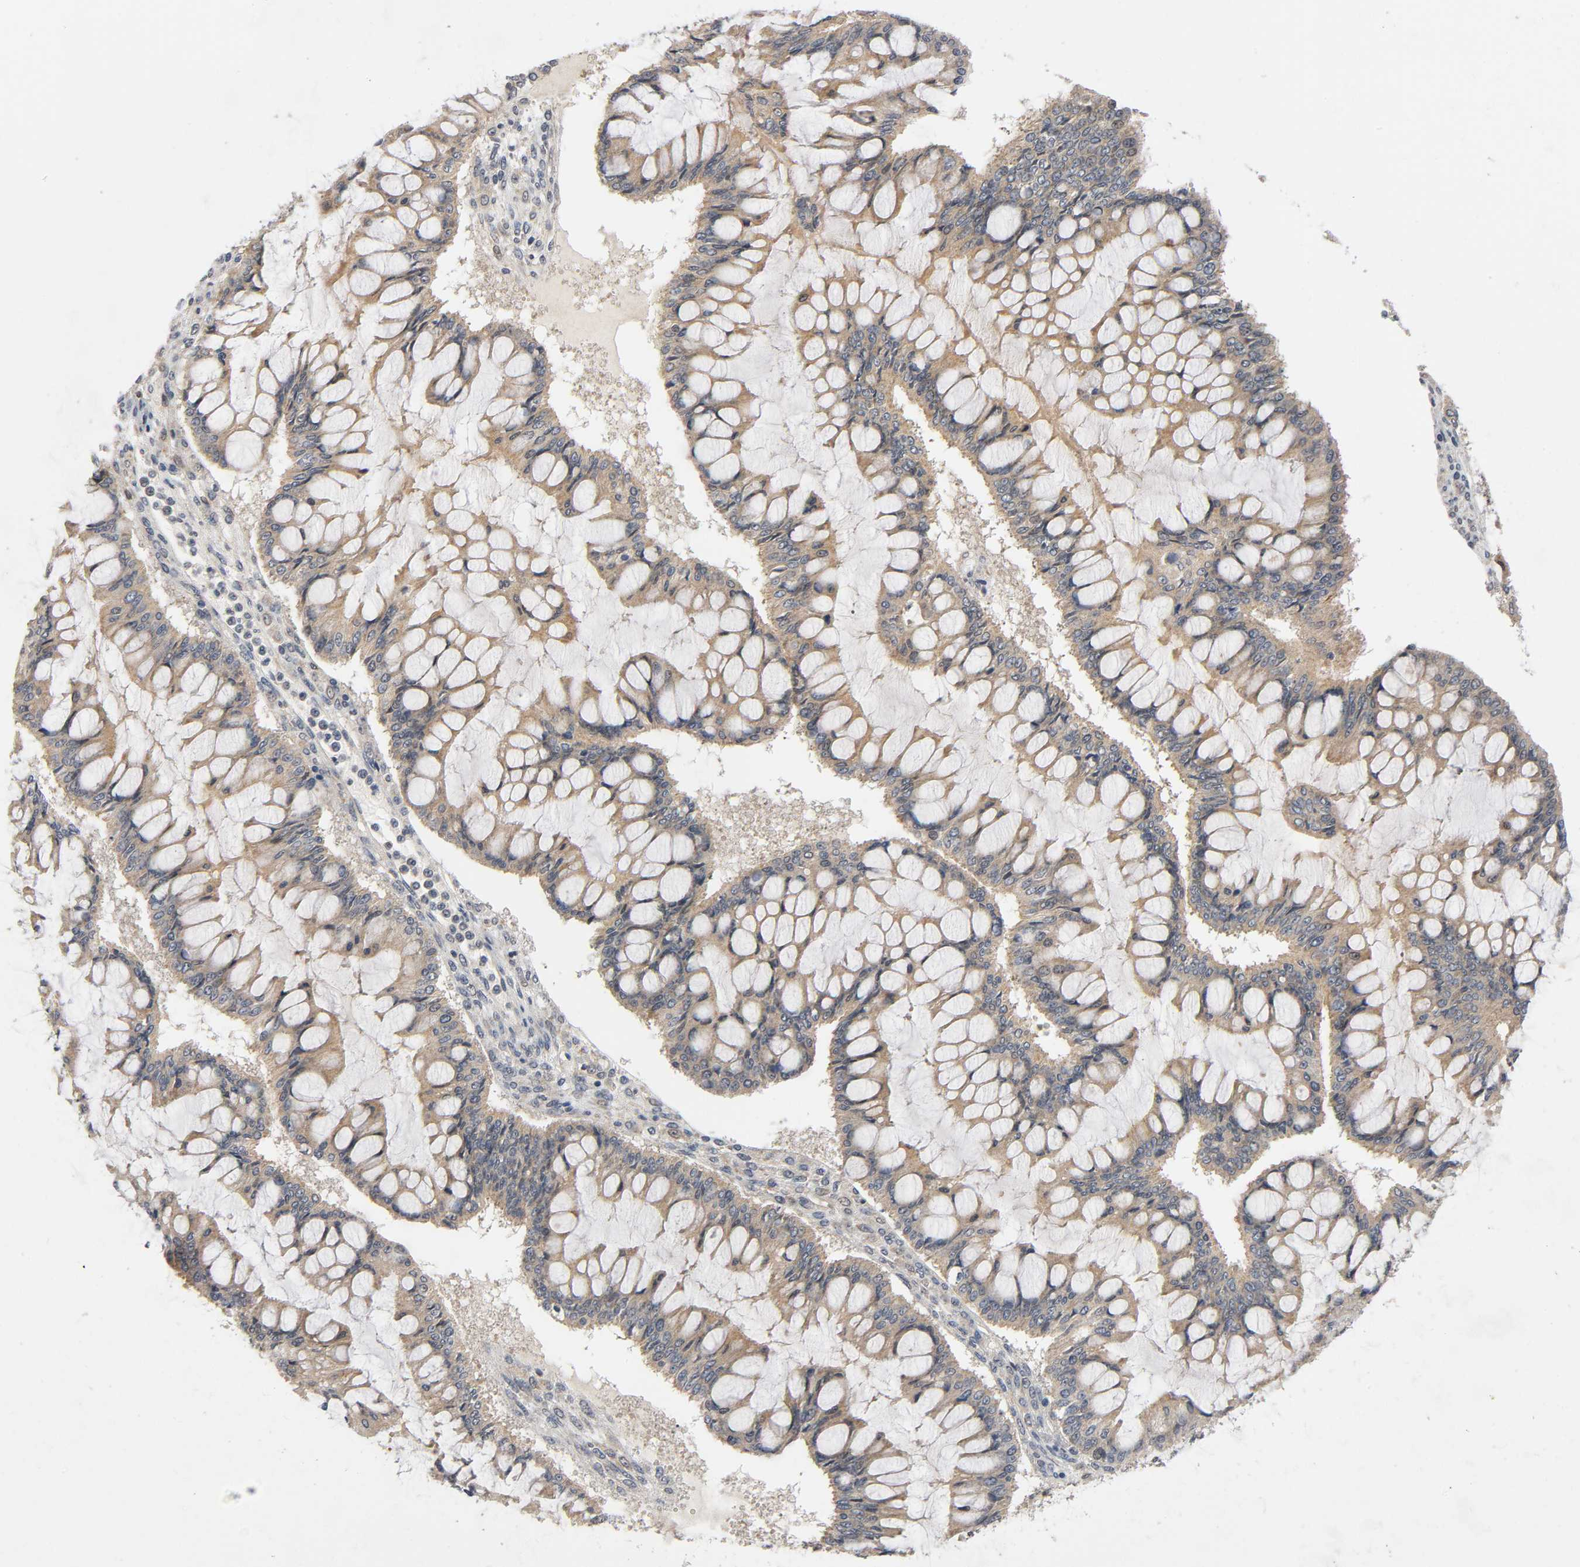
{"staining": {"intensity": "moderate", "quantity": ">75%", "location": "cytoplasmic/membranous"}, "tissue": "ovarian cancer", "cell_type": "Tumor cells", "image_type": "cancer", "snomed": [{"axis": "morphology", "description": "Cystadenocarcinoma, mucinous, NOS"}, {"axis": "topography", "description": "Ovary"}], "caption": "A medium amount of moderate cytoplasmic/membranous staining is identified in approximately >75% of tumor cells in mucinous cystadenocarcinoma (ovarian) tissue. (IHC, brightfield microscopy, high magnification).", "gene": "MAPK8", "patient": {"sex": "female", "age": 73}}